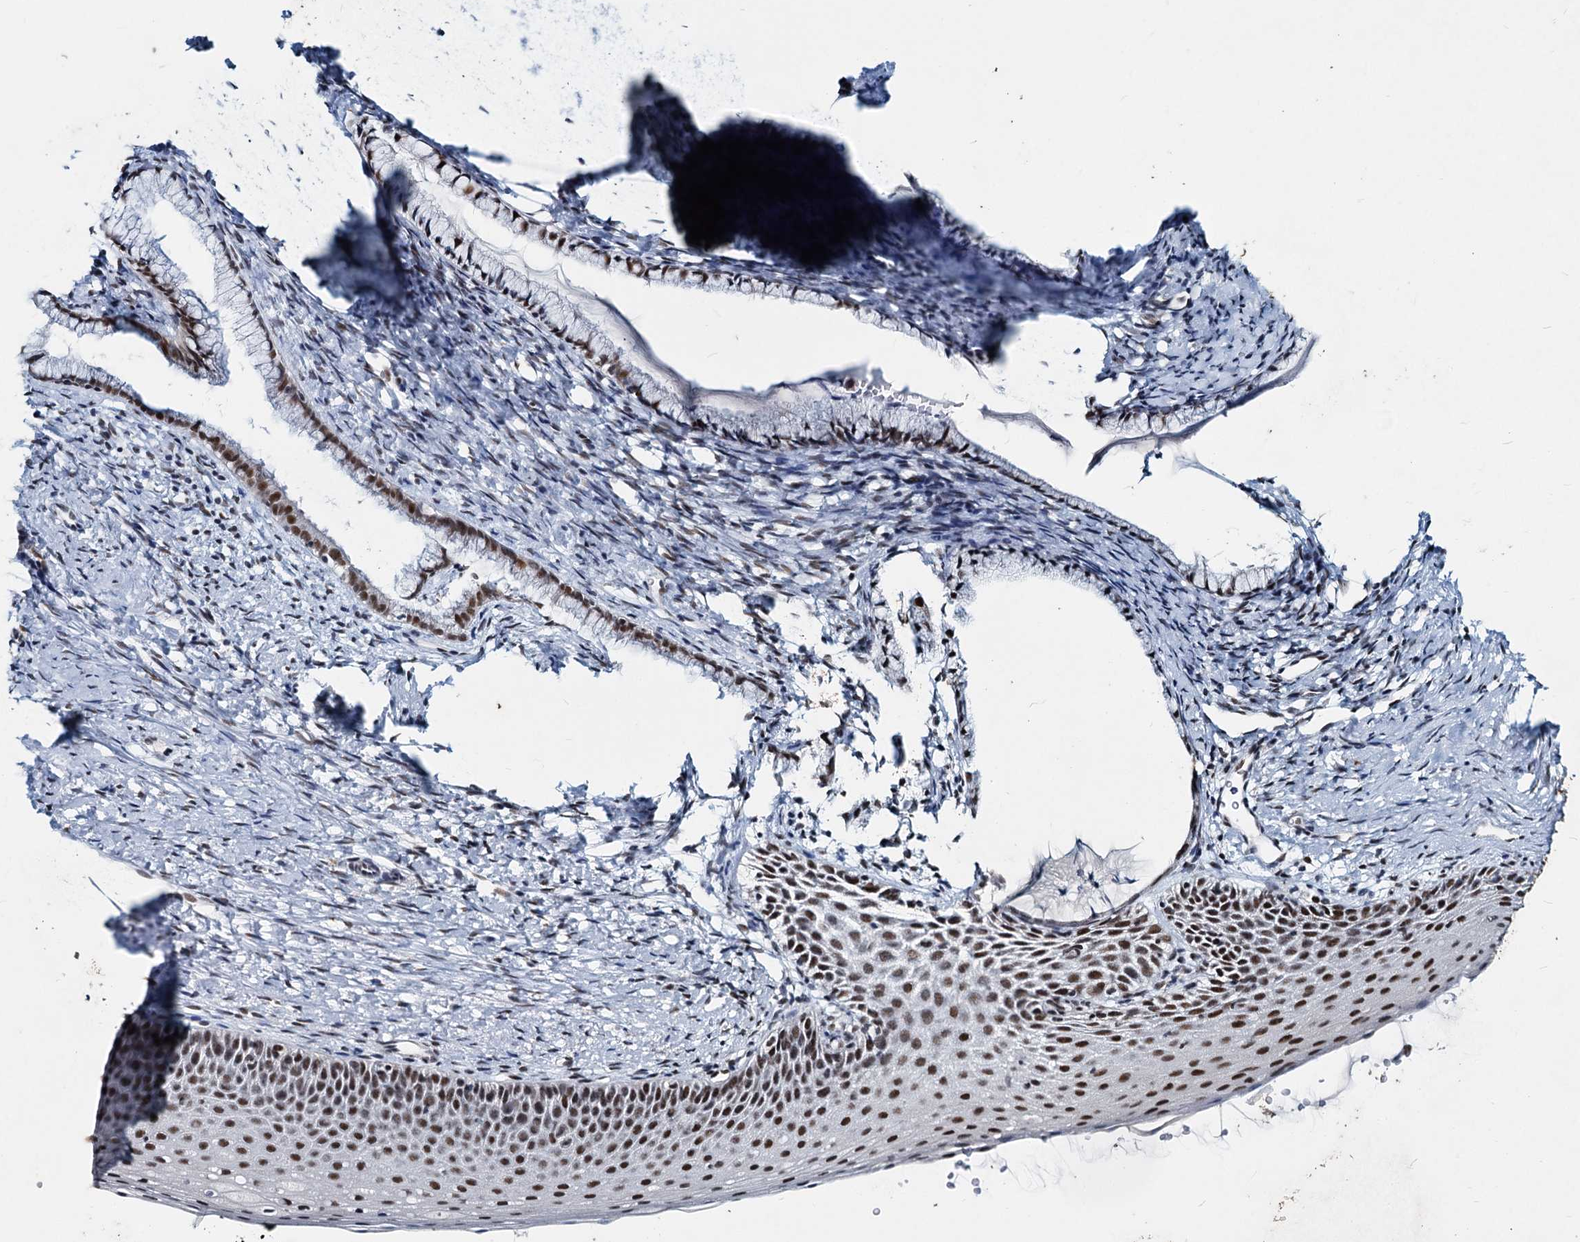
{"staining": {"intensity": "moderate", "quantity": ">75%", "location": "nuclear"}, "tissue": "cervix", "cell_type": "Glandular cells", "image_type": "normal", "snomed": [{"axis": "morphology", "description": "Normal tissue, NOS"}, {"axis": "topography", "description": "Cervix"}], "caption": "Immunohistochemical staining of normal cervix exhibits medium levels of moderate nuclear staining in approximately >75% of glandular cells.", "gene": "METTL14", "patient": {"sex": "female", "age": 36}}